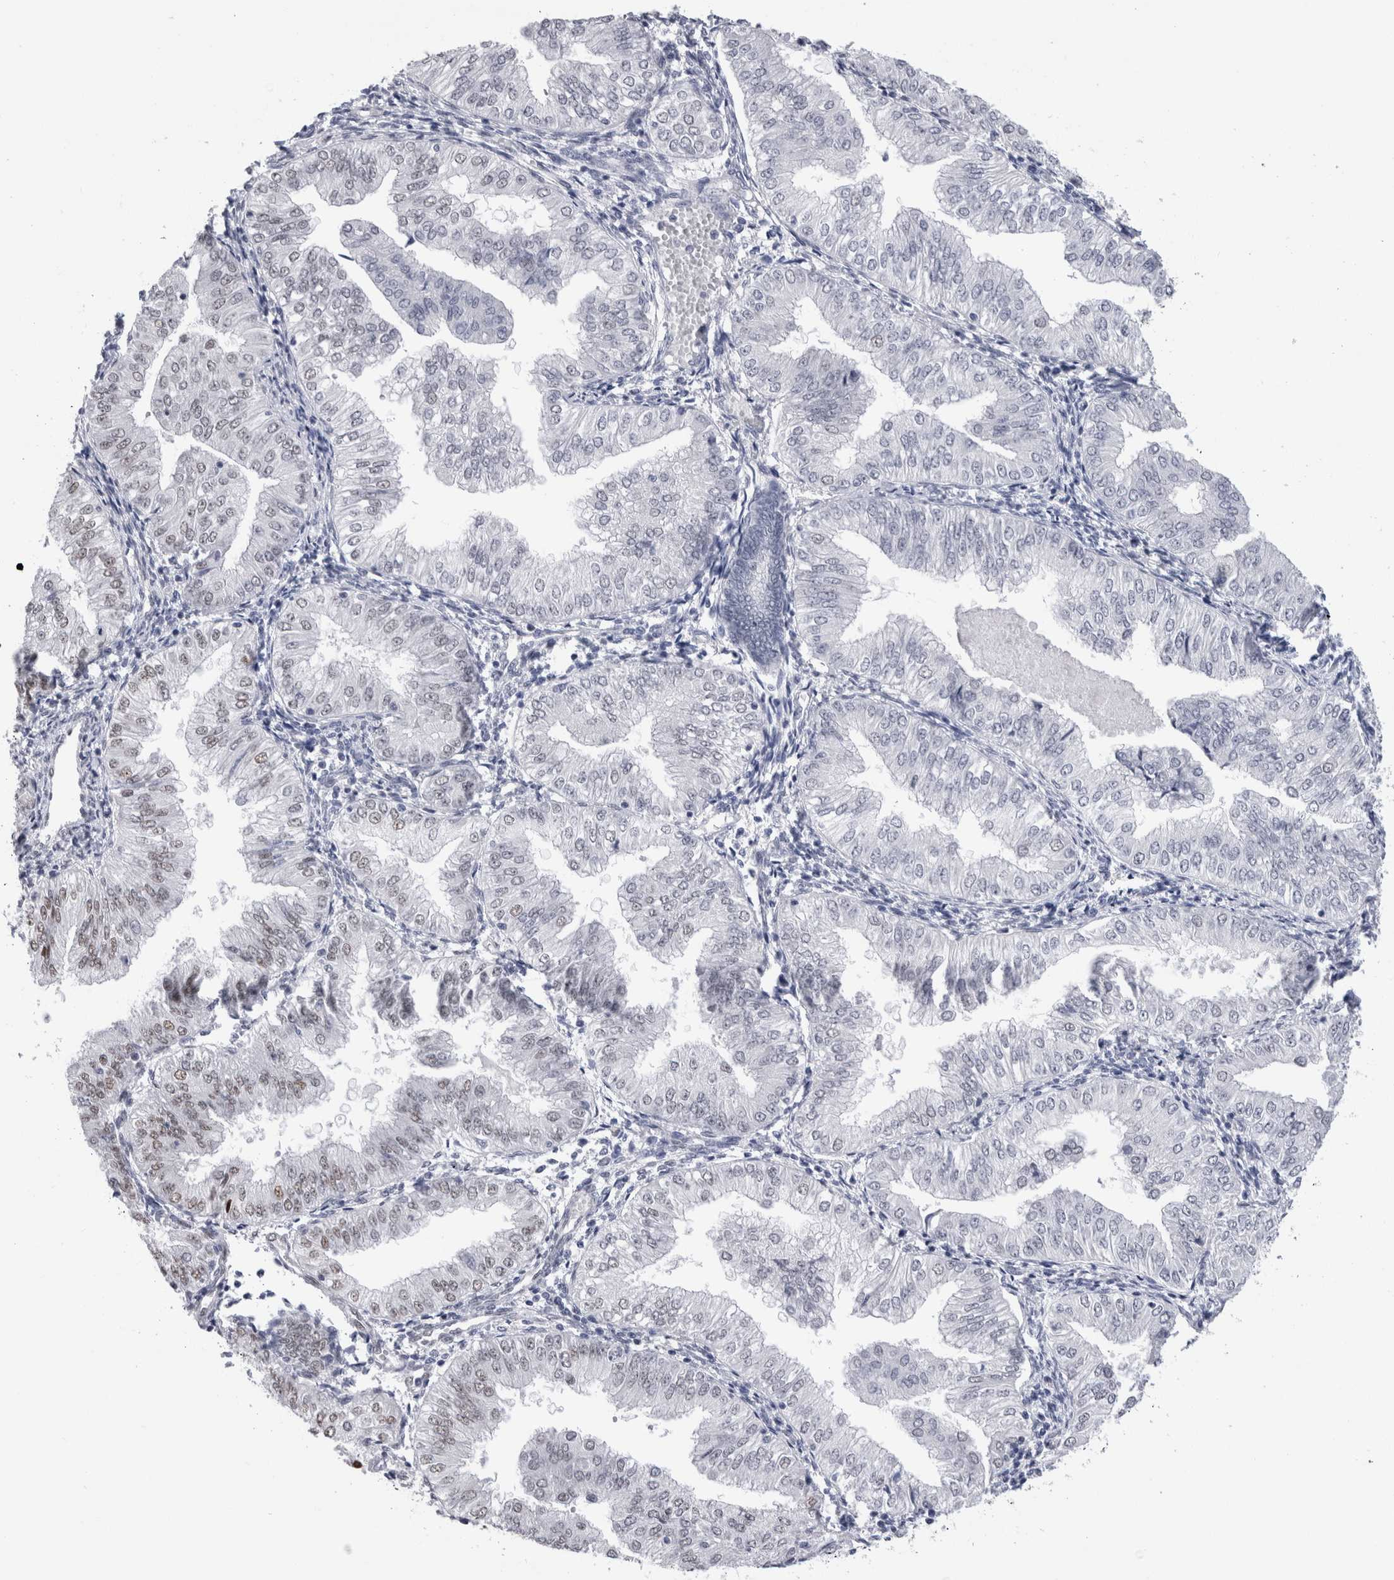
{"staining": {"intensity": "weak", "quantity": "25%-75%", "location": "nuclear"}, "tissue": "endometrial cancer", "cell_type": "Tumor cells", "image_type": "cancer", "snomed": [{"axis": "morphology", "description": "Normal tissue, NOS"}, {"axis": "morphology", "description": "Adenocarcinoma, NOS"}, {"axis": "topography", "description": "Endometrium"}], "caption": "Immunohistochemical staining of endometrial adenocarcinoma shows weak nuclear protein expression in approximately 25%-75% of tumor cells. The staining was performed using DAB to visualize the protein expression in brown, while the nuclei were stained in blue with hematoxylin (Magnification: 20x).", "gene": "RBM6", "patient": {"sex": "female", "age": 53}}